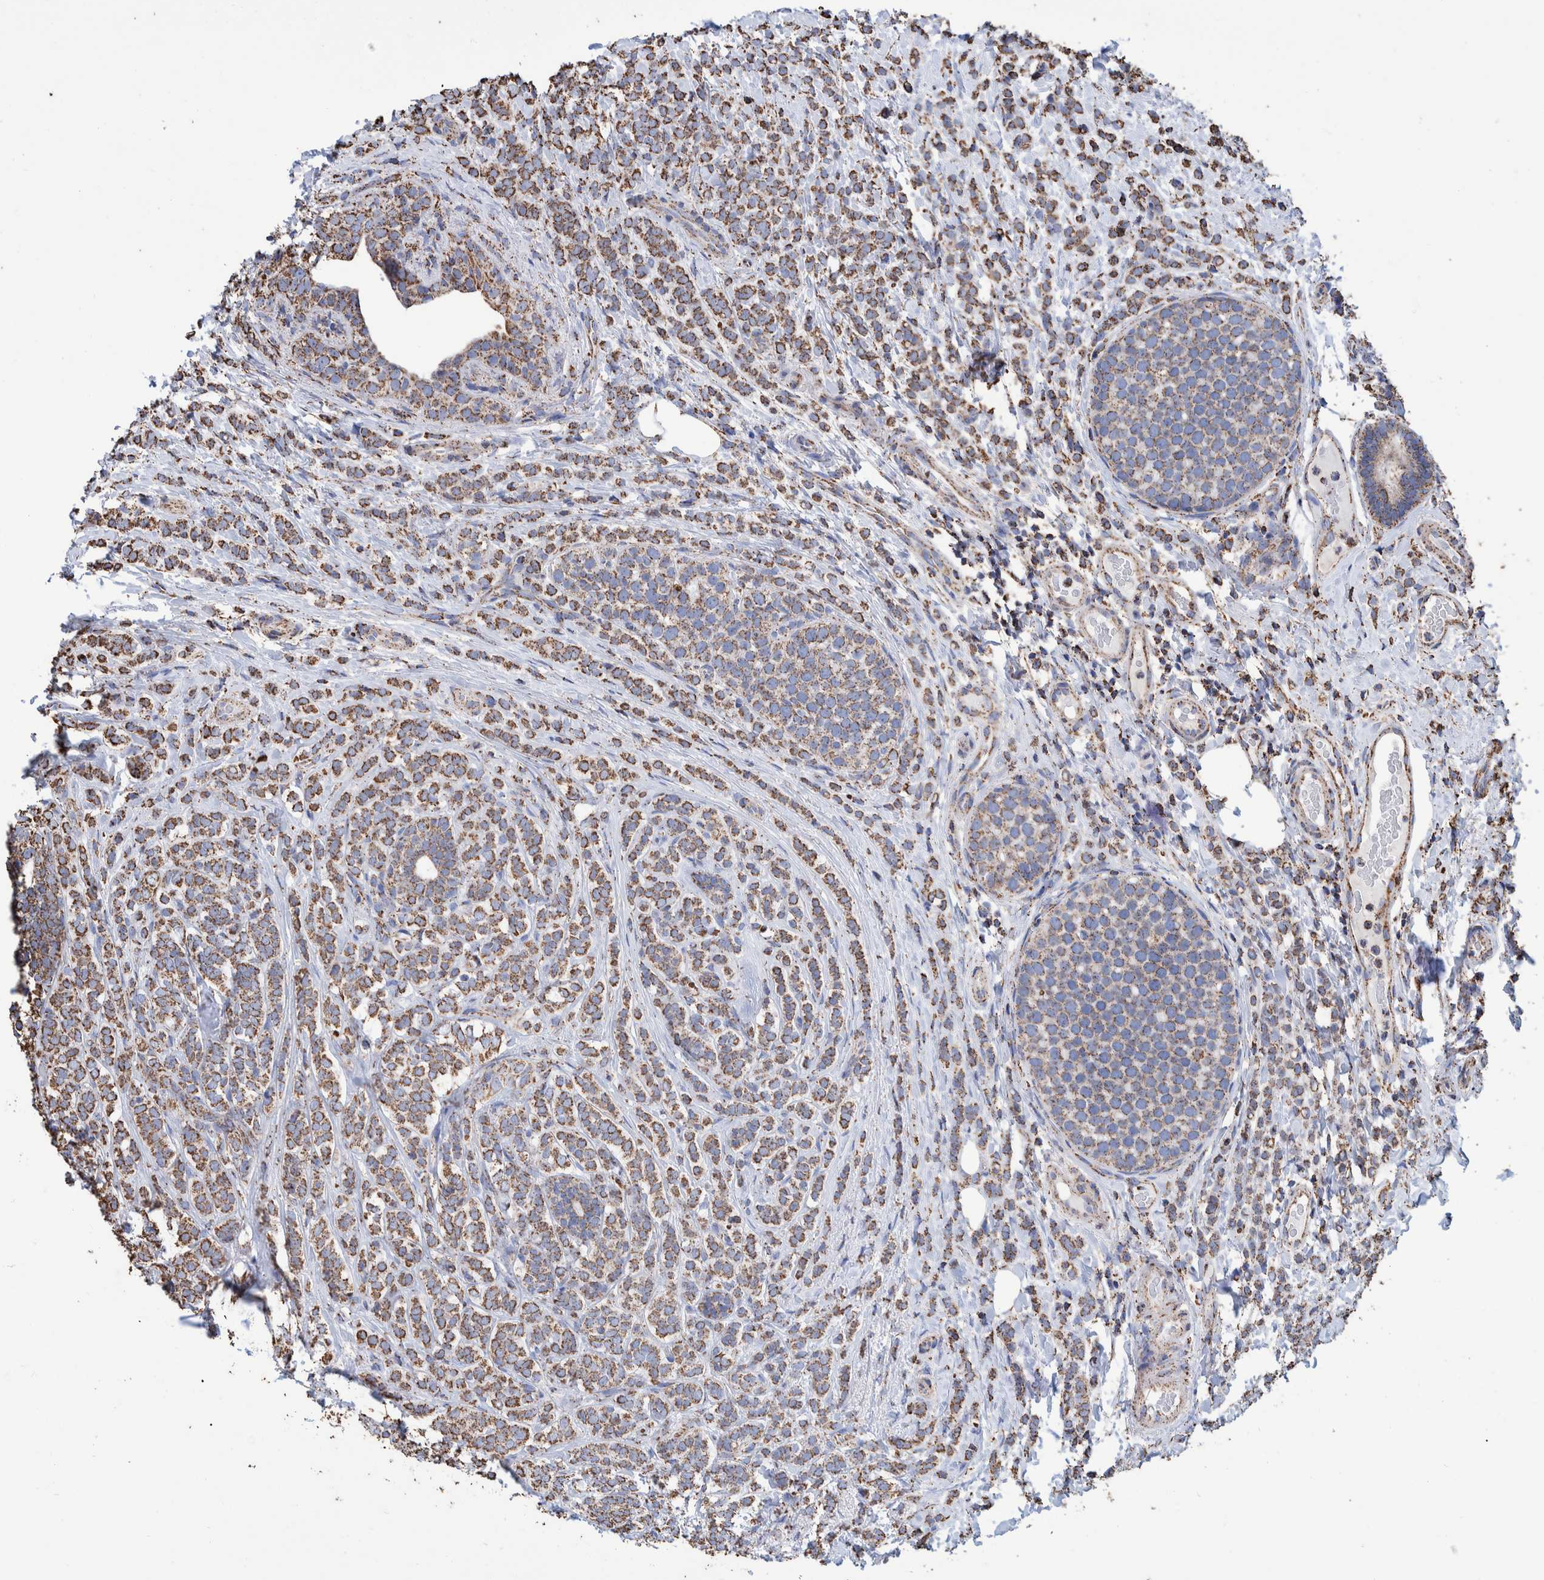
{"staining": {"intensity": "strong", "quantity": ">75%", "location": "cytoplasmic/membranous"}, "tissue": "breast cancer", "cell_type": "Tumor cells", "image_type": "cancer", "snomed": [{"axis": "morphology", "description": "Lobular carcinoma"}, {"axis": "topography", "description": "Breast"}], "caption": "Protein expression analysis of breast cancer reveals strong cytoplasmic/membranous expression in about >75% of tumor cells. The staining is performed using DAB (3,3'-diaminobenzidine) brown chromogen to label protein expression. The nuclei are counter-stained blue using hematoxylin.", "gene": "VPS26C", "patient": {"sex": "female", "age": 50}}